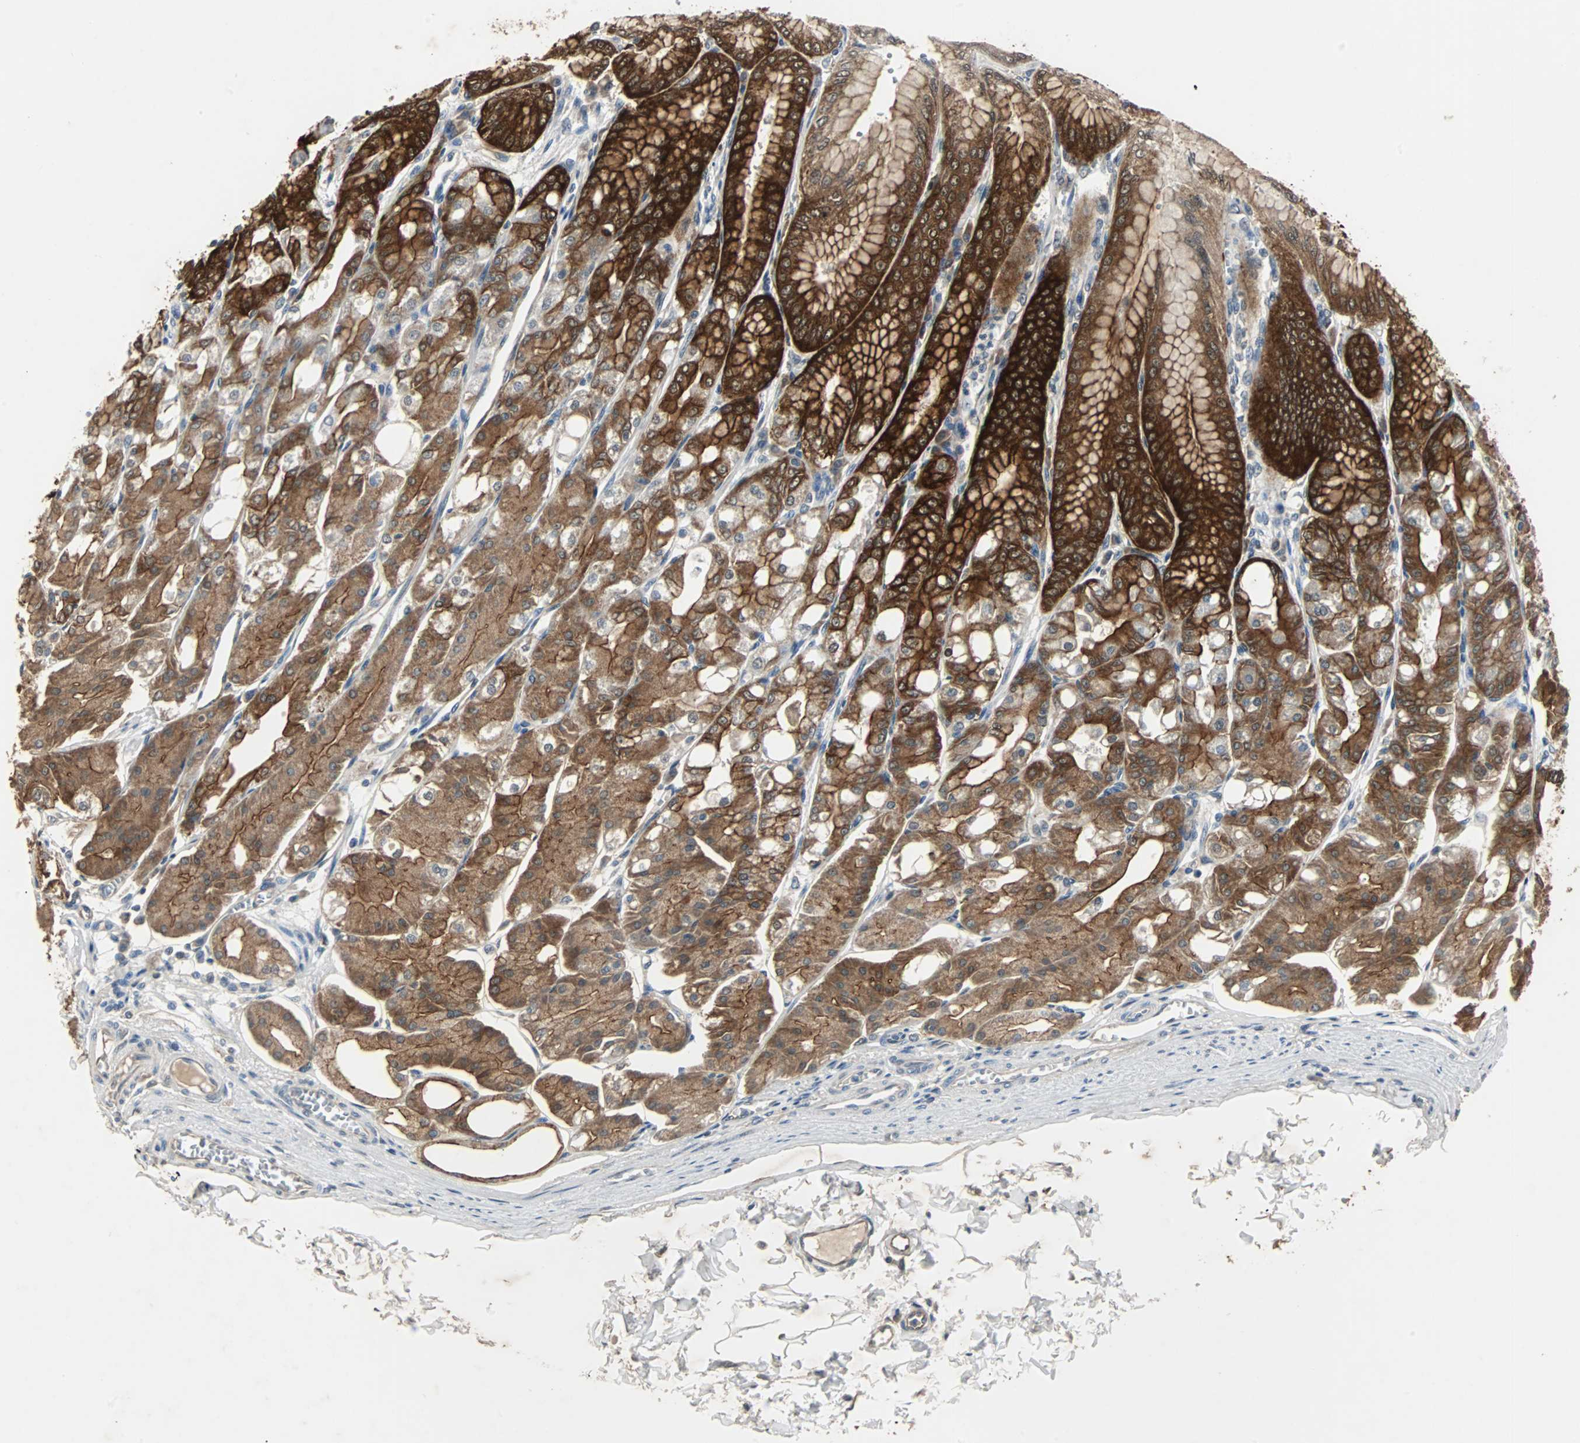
{"staining": {"intensity": "strong", "quantity": ">75%", "location": "cytoplasmic/membranous"}, "tissue": "stomach", "cell_type": "Glandular cells", "image_type": "normal", "snomed": [{"axis": "morphology", "description": "Normal tissue, NOS"}, {"axis": "topography", "description": "Stomach, lower"}], "caption": "Approximately >75% of glandular cells in benign stomach demonstrate strong cytoplasmic/membranous protein positivity as visualized by brown immunohistochemical staining.", "gene": "CMC2", "patient": {"sex": "male", "age": 71}}